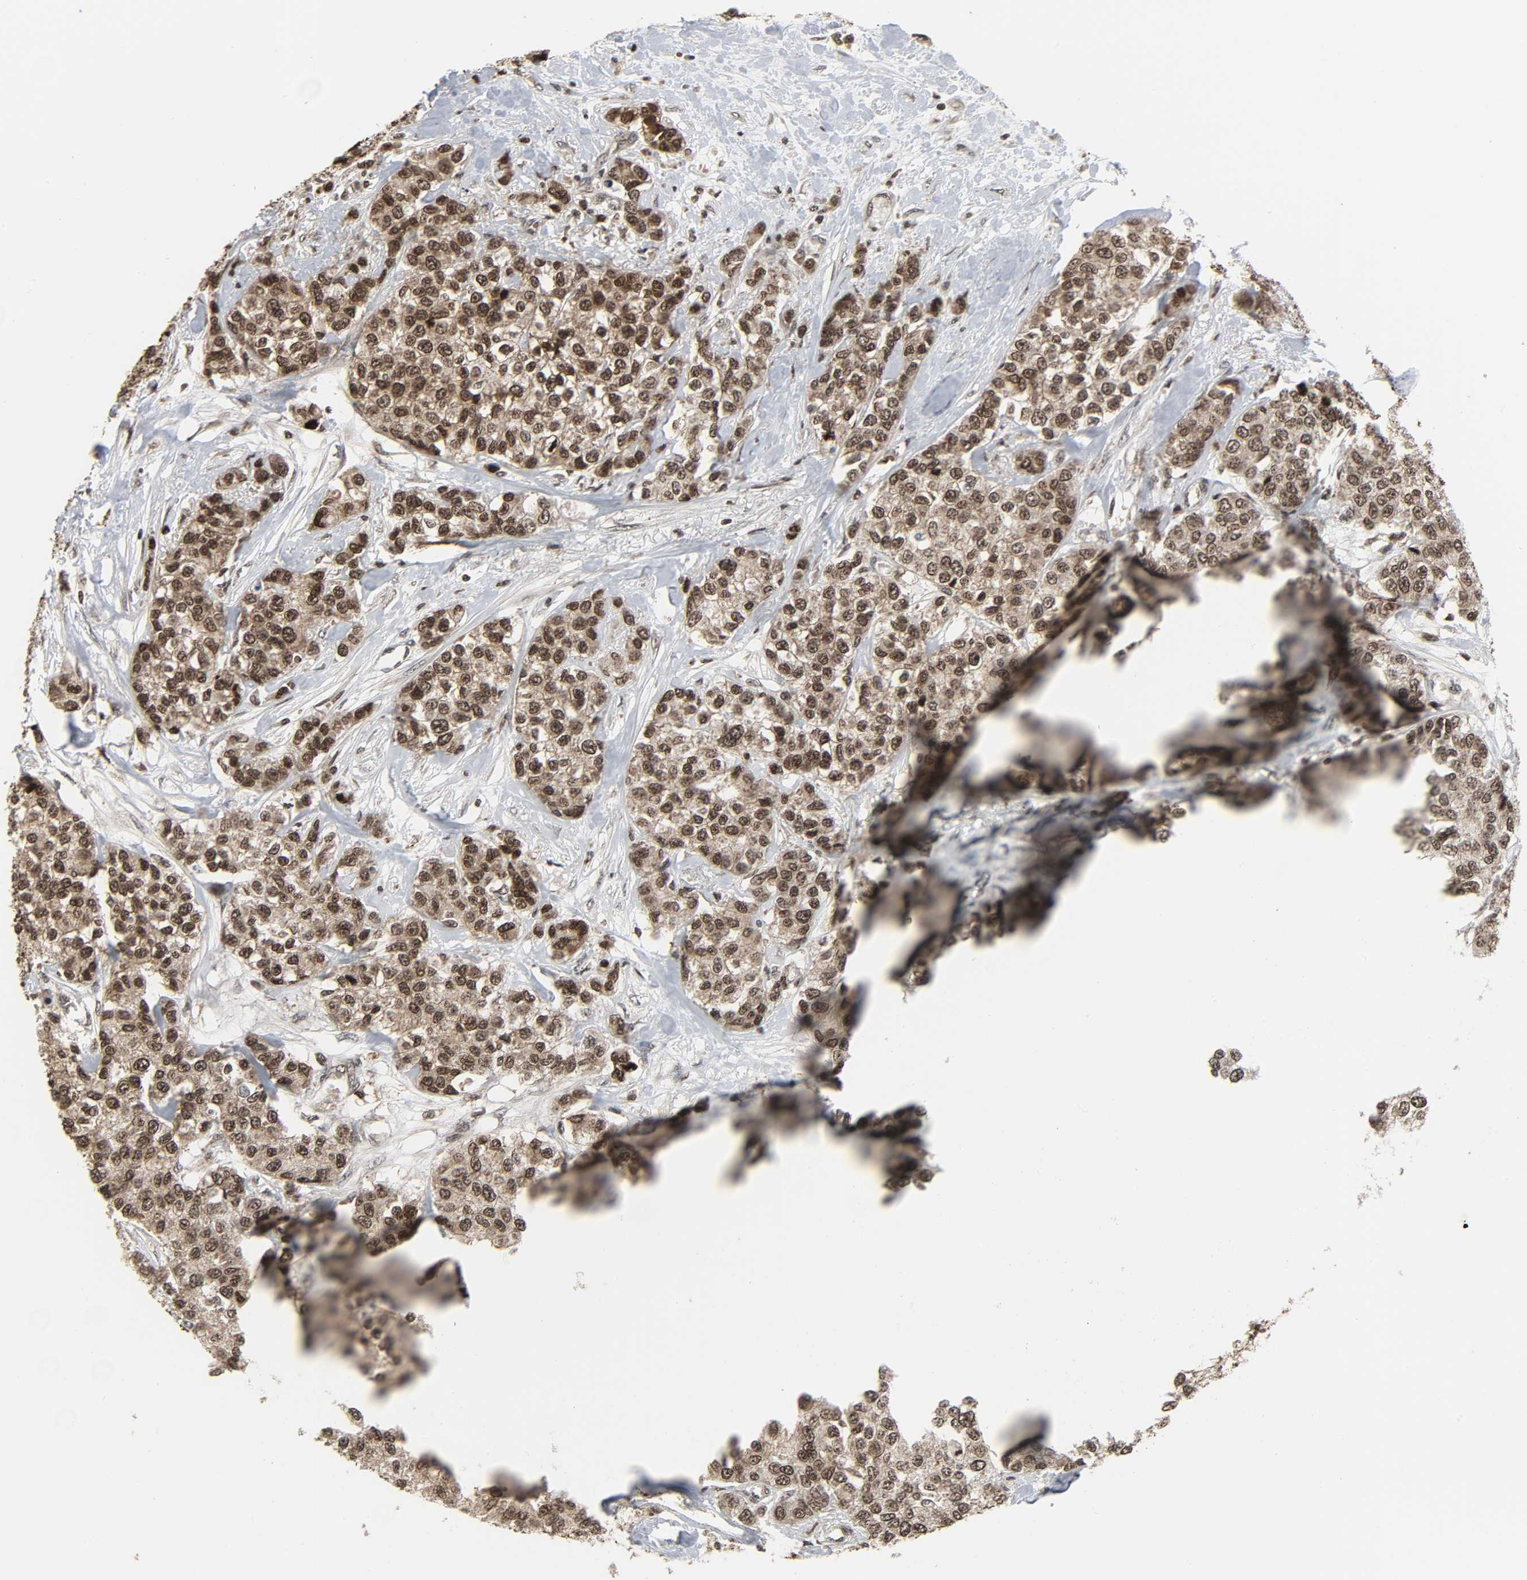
{"staining": {"intensity": "moderate", "quantity": ">75%", "location": "nuclear"}, "tissue": "breast cancer", "cell_type": "Tumor cells", "image_type": "cancer", "snomed": [{"axis": "morphology", "description": "Duct carcinoma"}, {"axis": "topography", "description": "Breast"}], "caption": "Immunohistochemistry (DAB) staining of breast cancer (intraductal carcinoma) demonstrates moderate nuclear protein positivity in approximately >75% of tumor cells.", "gene": "XRCC1", "patient": {"sex": "female", "age": 51}}